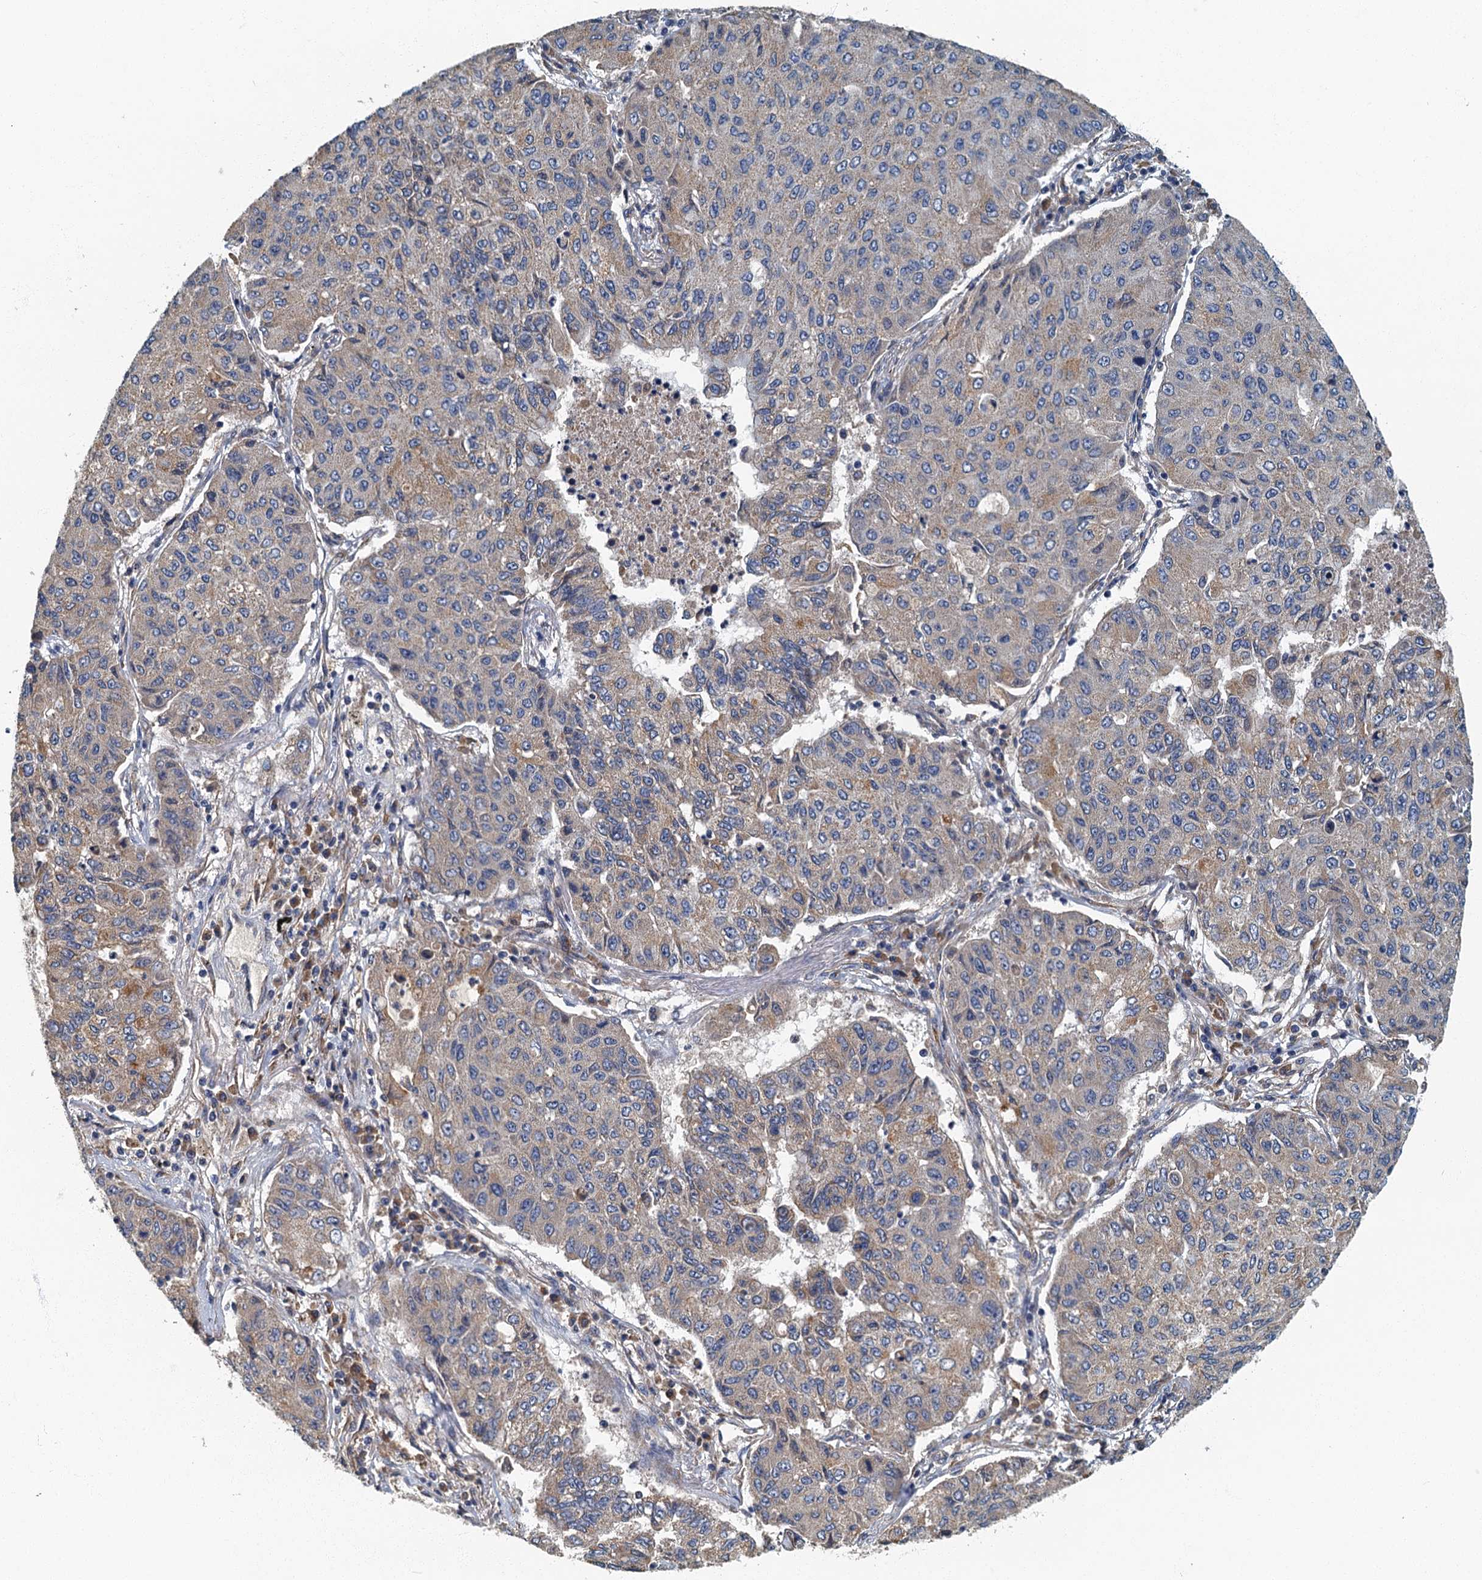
{"staining": {"intensity": "weak", "quantity": "25%-75%", "location": "cytoplasmic/membranous"}, "tissue": "lung cancer", "cell_type": "Tumor cells", "image_type": "cancer", "snomed": [{"axis": "morphology", "description": "Squamous cell carcinoma, NOS"}, {"axis": "topography", "description": "Lung"}], "caption": "Human lung cancer (squamous cell carcinoma) stained for a protein (brown) displays weak cytoplasmic/membranous positive staining in about 25%-75% of tumor cells.", "gene": "DDX49", "patient": {"sex": "male", "age": 74}}